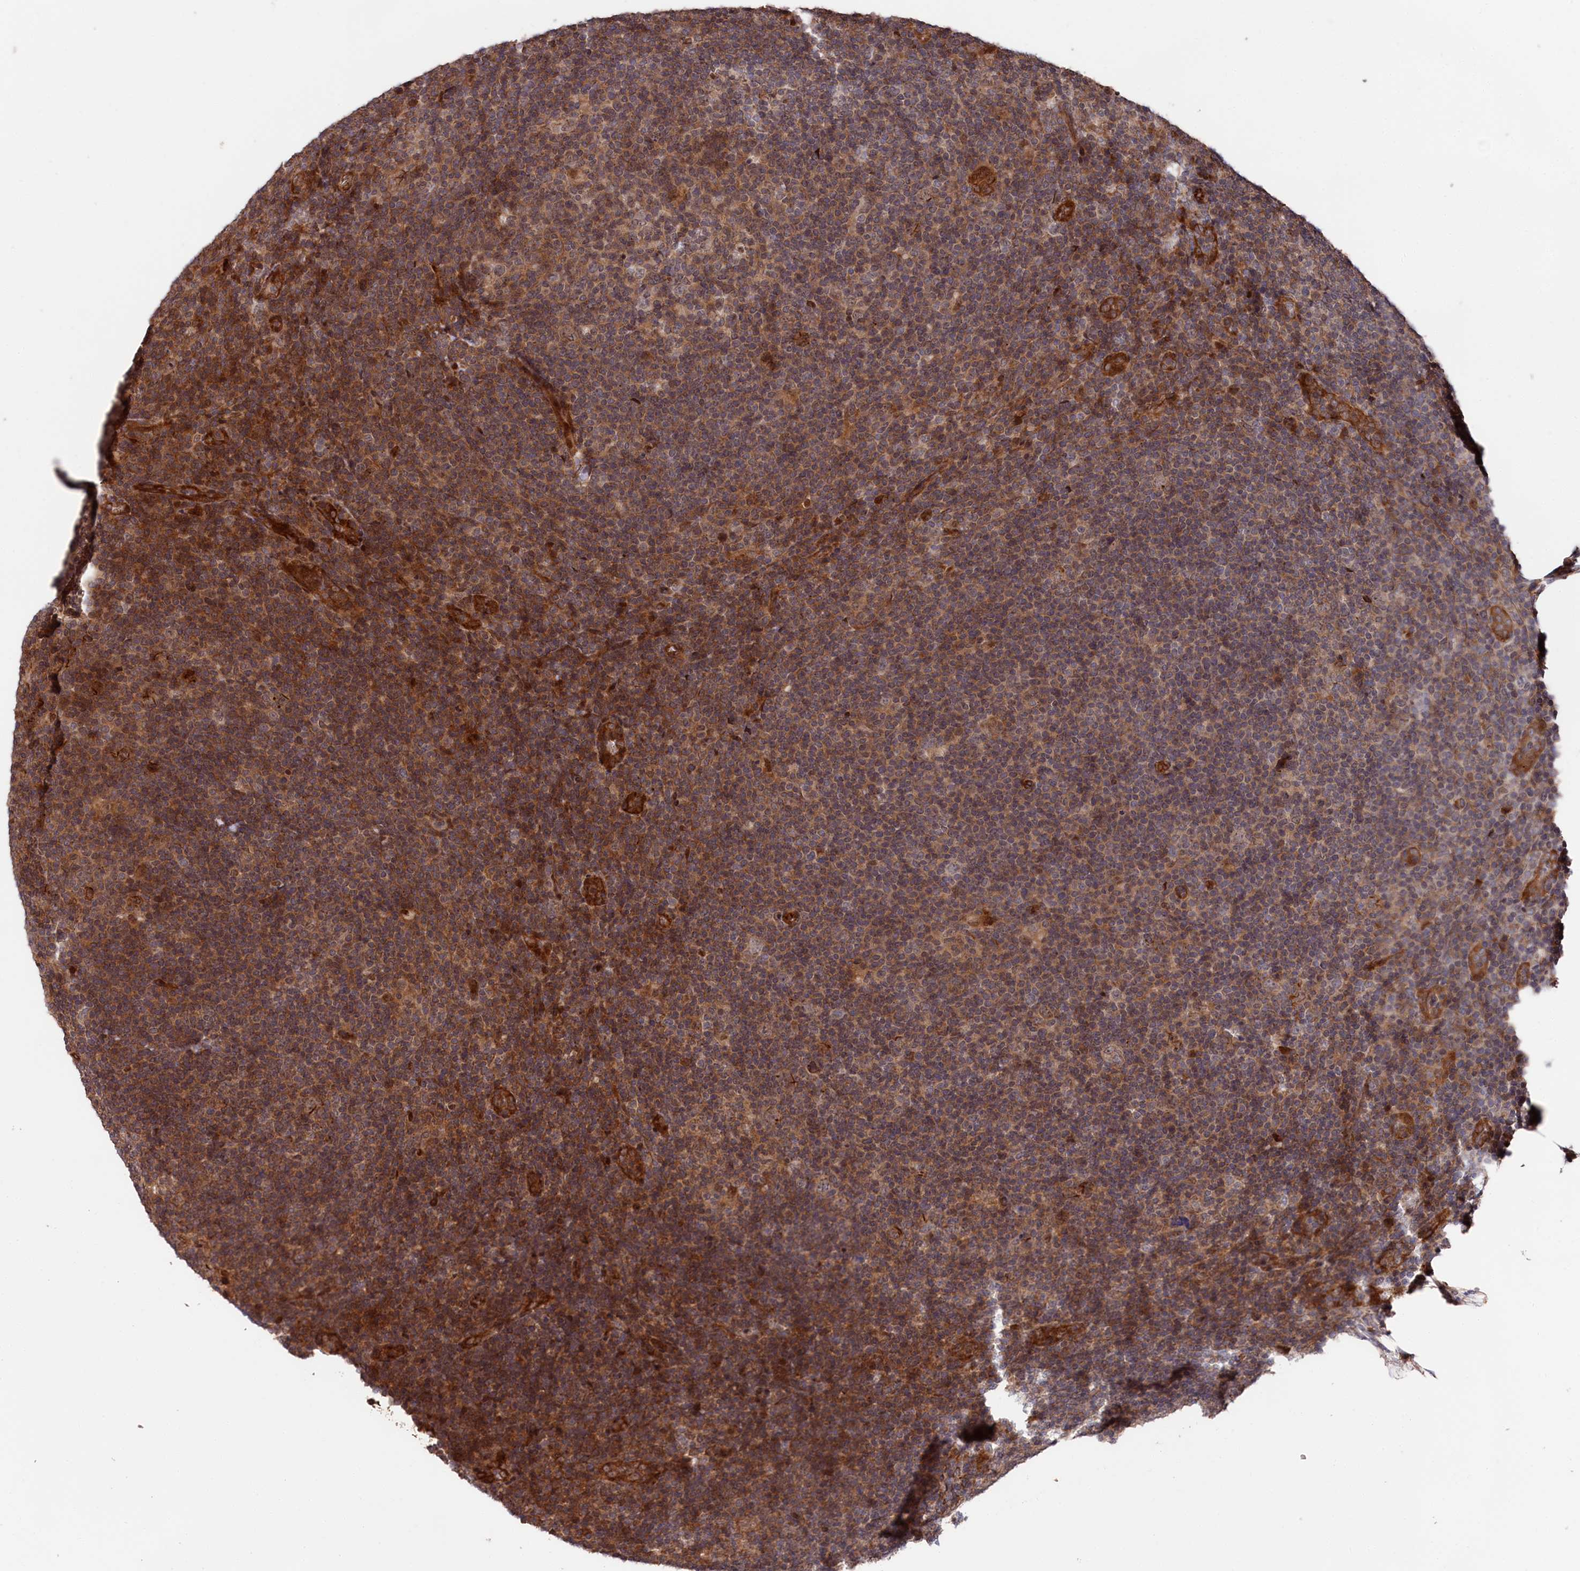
{"staining": {"intensity": "weak", "quantity": "25%-75%", "location": "cytoplasmic/membranous"}, "tissue": "lymphoma", "cell_type": "Tumor cells", "image_type": "cancer", "snomed": [{"axis": "morphology", "description": "Hodgkin's disease, NOS"}, {"axis": "topography", "description": "Lymph node"}], "caption": "Immunohistochemical staining of human lymphoma shows low levels of weak cytoplasmic/membranous positivity in approximately 25%-75% of tumor cells.", "gene": "TNKS1BP1", "patient": {"sex": "female", "age": 57}}